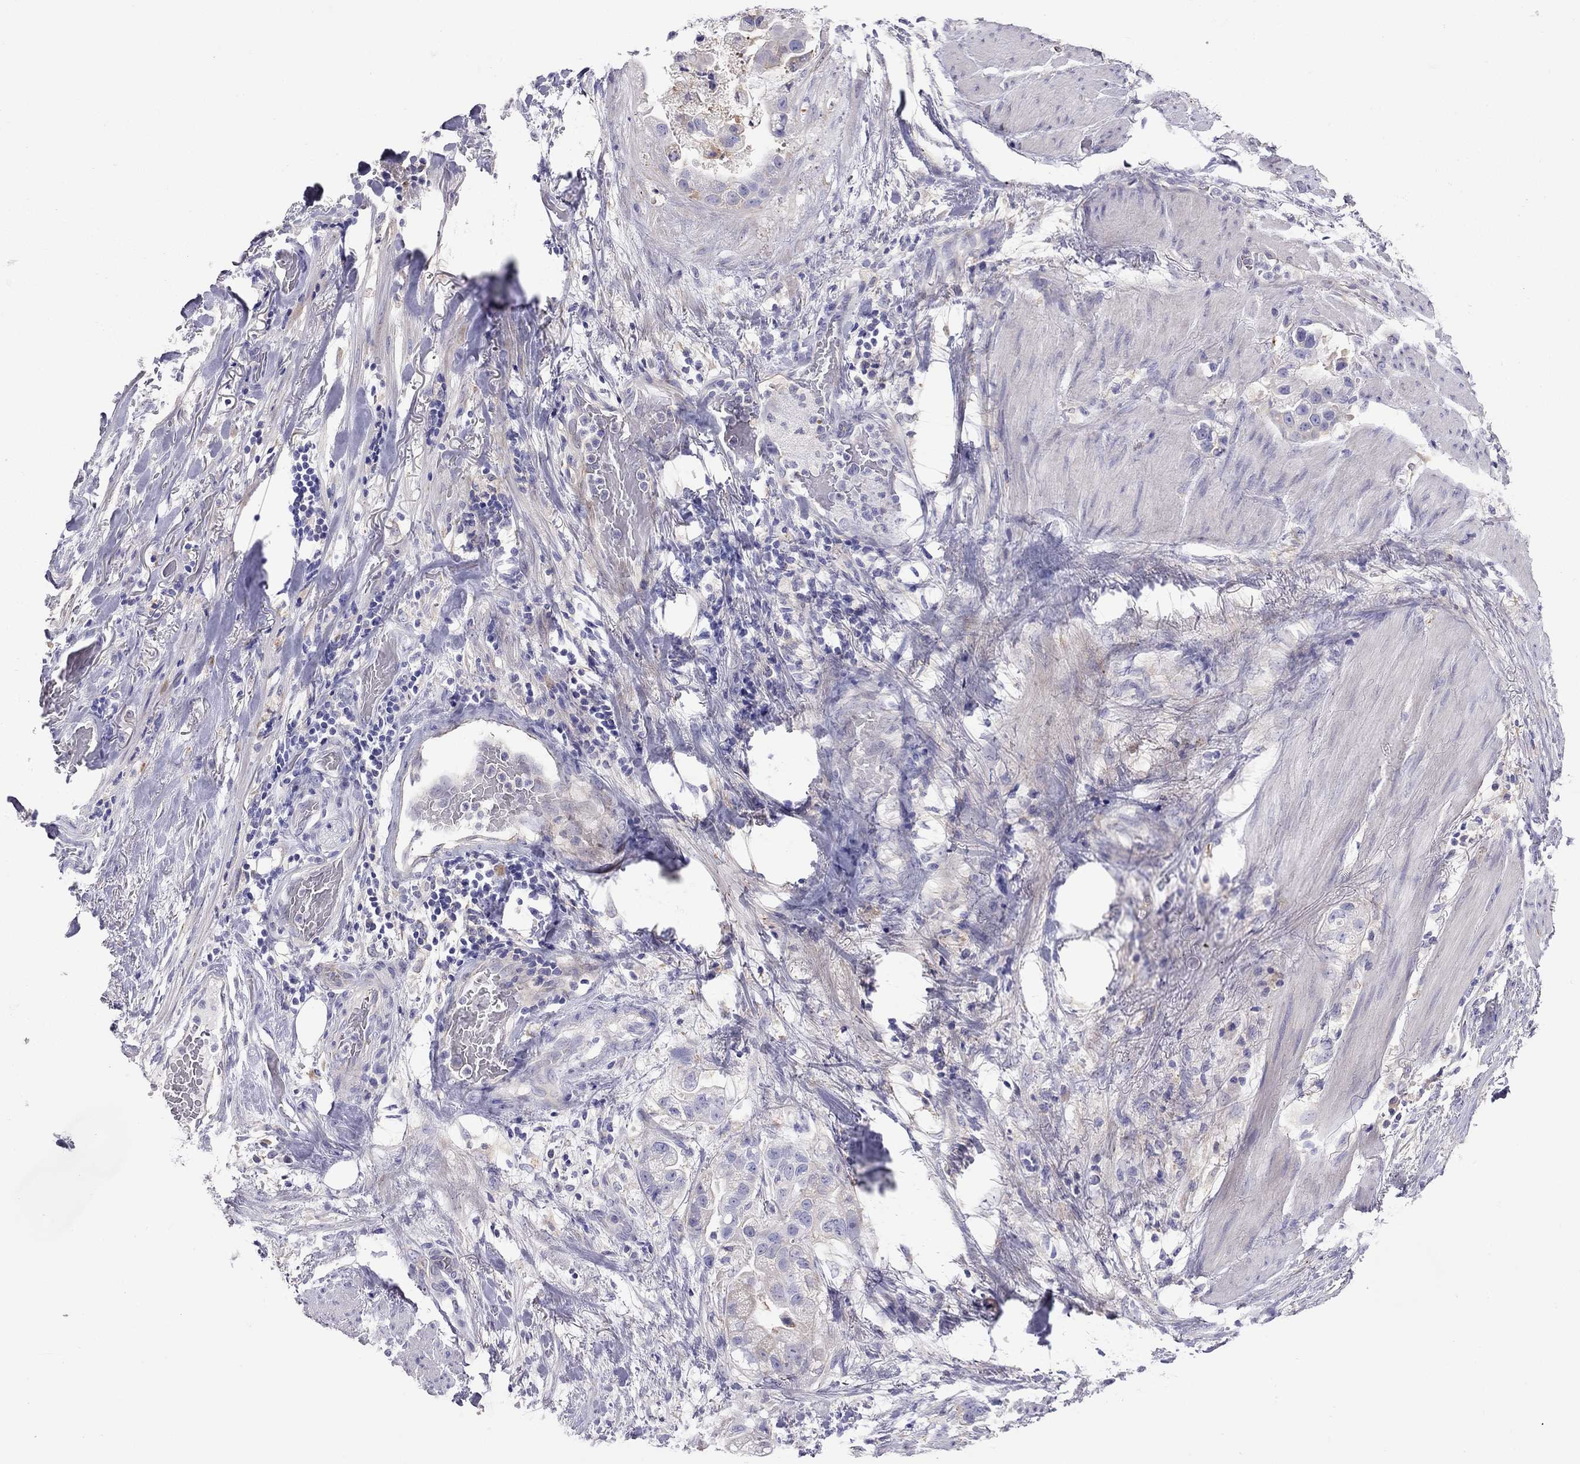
{"staining": {"intensity": "weak", "quantity": "25%-75%", "location": "cytoplasmic/membranous"}, "tissue": "stomach cancer", "cell_type": "Tumor cells", "image_type": "cancer", "snomed": [{"axis": "morphology", "description": "Adenocarcinoma, NOS"}, {"axis": "topography", "description": "Stomach"}], "caption": "Adenocarcinoma (stomach) stained for a protein demonstrates weak cytoplasmic/membranous positivity in tumor cells. The staining is performed using DAB (3,3'-diaminobenzidine) brown chromogen to label protein expression. The nuclei are counter-stained blue using hematoxylin.", "gene": "ALOX15B", "patient": {"sex": "male", "age": 59}}